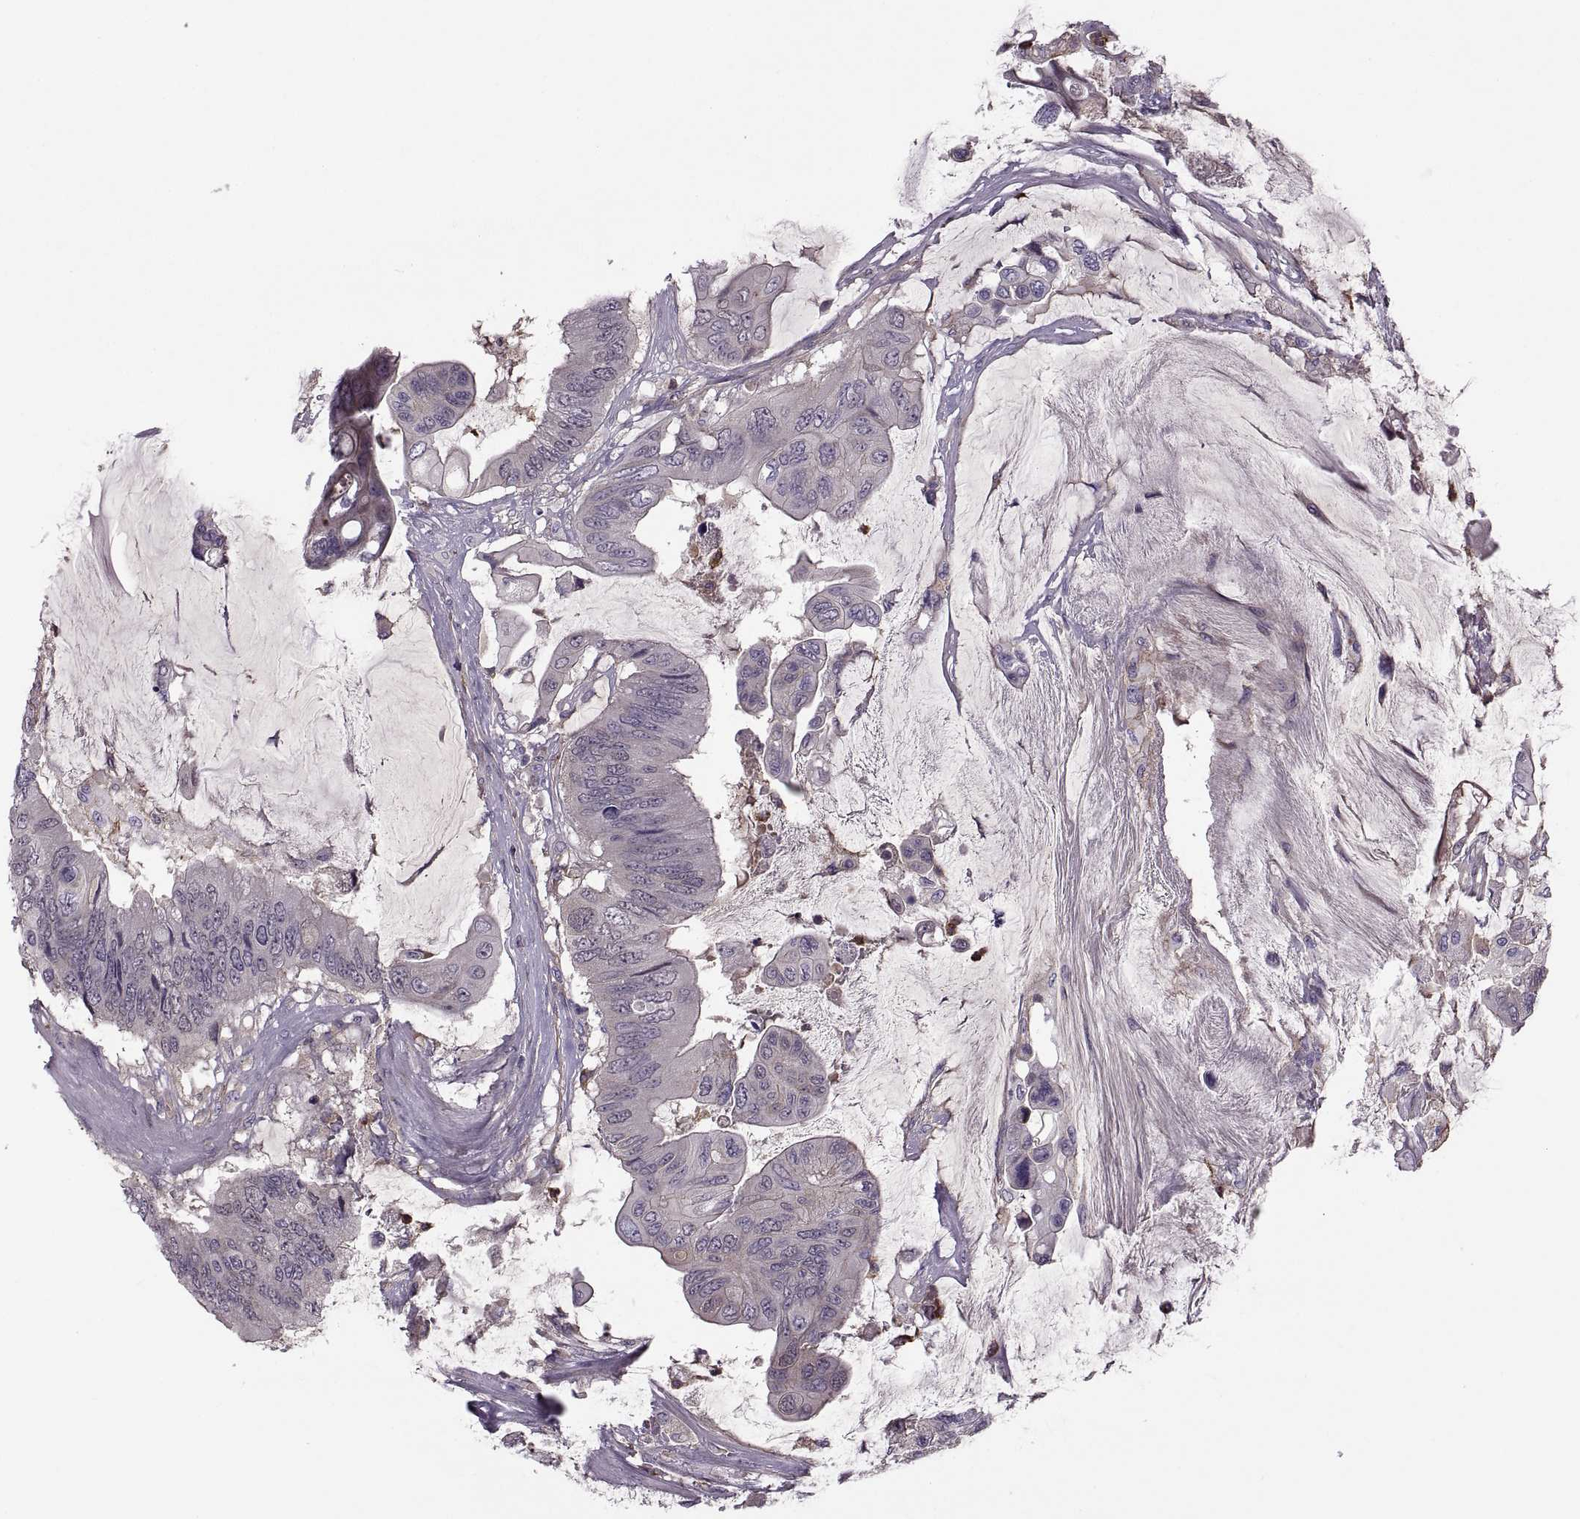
{"staining": {"intensity": "negative", "quantity": "none", "location": "none"}, "tissue": "colorectal cancer", "cell_type": "Tumor cells", "image_type": "cancer", "snomed": [{"axis": "morphology", "description": "Adenocarcinoma, NOS"}, {"axis": "topography", "description": "Rectum"}], "caption": "Tumor cells are negative for protein expression in human colorectal adenocarcinoma. (DAB (3,3'-diaminobenzidine) IHC visualized using brightfield microscopy, high magnification).", "gene": "SLC2A3", "patient": {"sex": "male", "age": 63}}